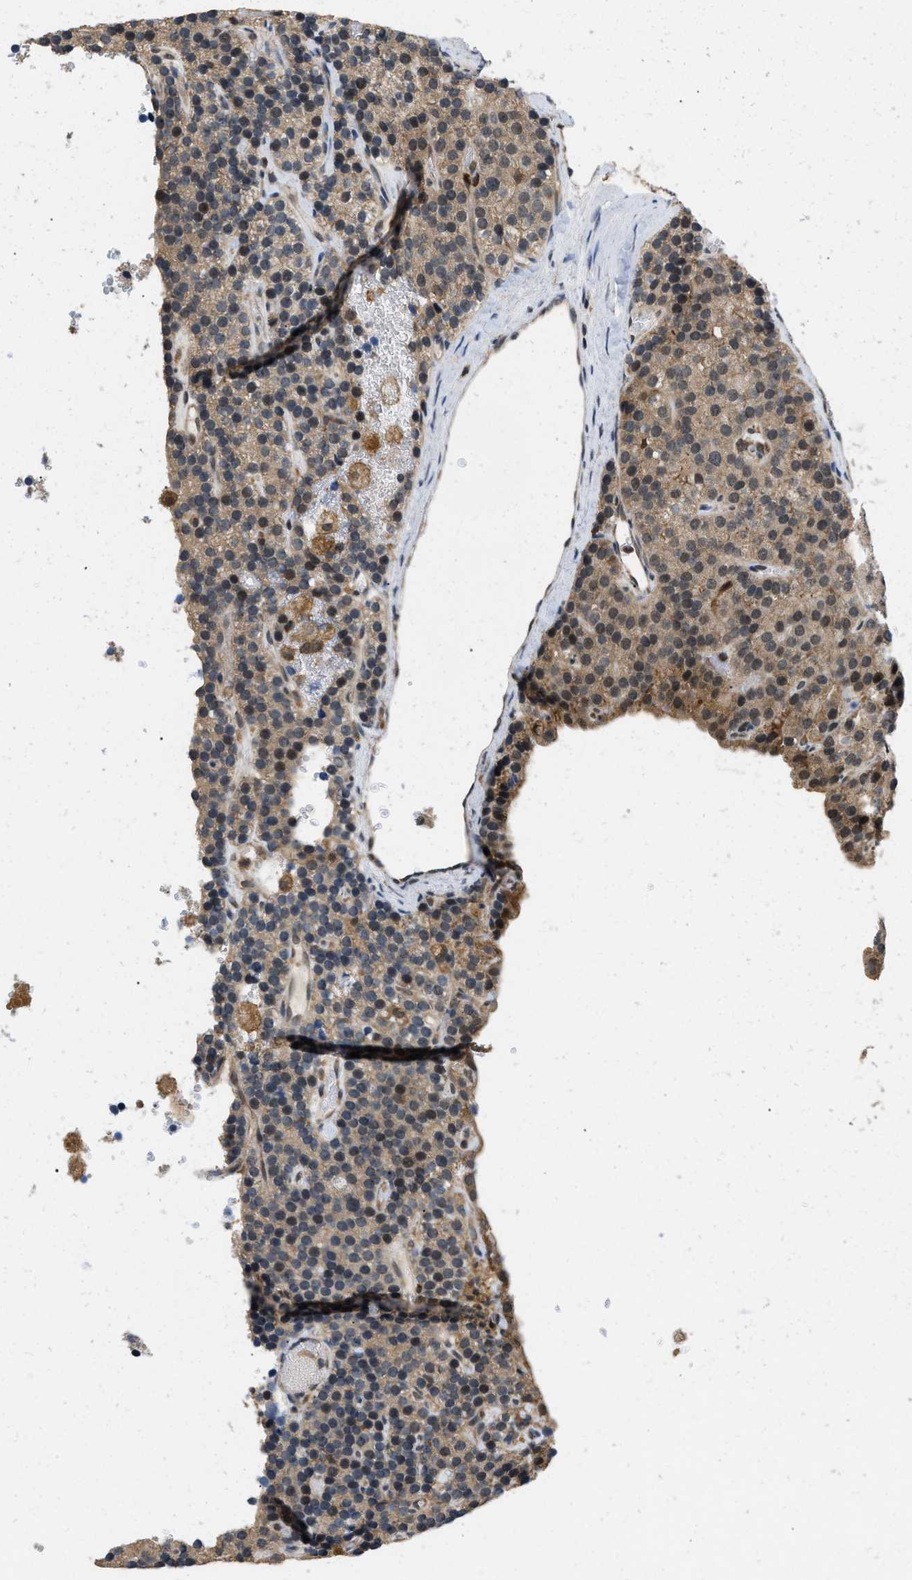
{"staining": {"intensity": "moderate", "quantity": "25%-75%", "location": "cytoplasmic/membranous,nuclear"}, "tissue": "parathyroid gland", "cell_type": "Glandular cells", "image_type": "normal", "snomed": [{"axis": "morphology", "description": "Normal tissue, NOS"}, {"axis": "morphology", "description": "Adenoma, NOS"}, {"axis": "topography", "description": "Parathyroid gland"}], "caption": "Approximately 25%-75% of glandular cells in benign parathyroid gland demonstrate moderate cytoplasmic/membranous,nuclear protein positivity as visualized by brown immunohistochemical staining.", "gene": "ATF7IP", "patient": {"sex": "female", "age": 86}}